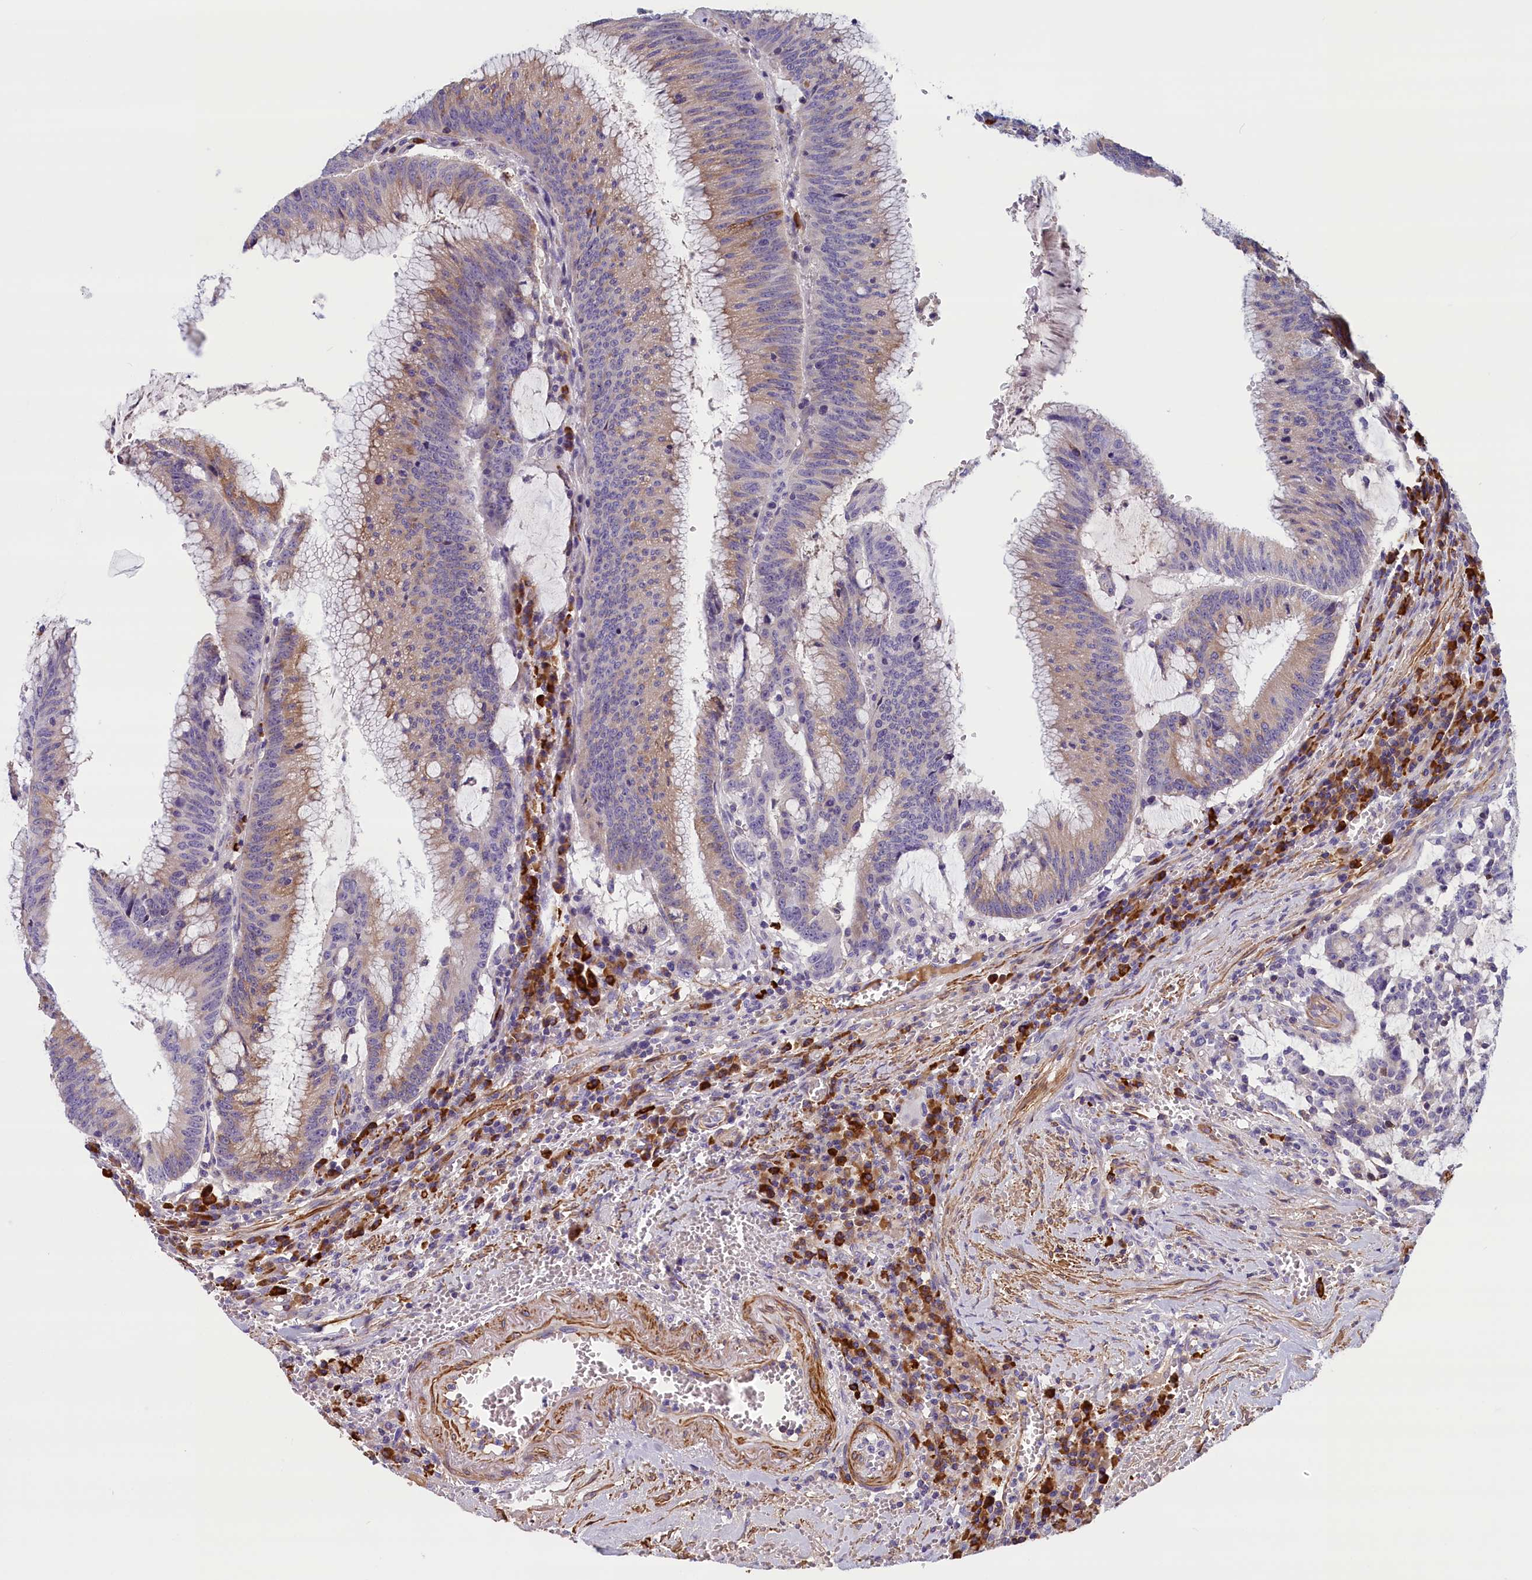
{"staining": {"intensity": "weak", "quantity": "25%-75%", "location": "cytoplasmic/membranous"}, "tissue": "colorectal cancer", "cell_type": "Tumor cells", "image_type": "cancer", "snomed": [{"axis": "morphology", "description": "Adenocarcinoma, NOS"}, {"axis": "topography", "description": "Rectum"}], "caption": "Weak cytoplasmic/membranous protein positivity is appreciated in about 25%-75% of tumor cells in colorectal adenocarcinoma.", "gene": "BCL2L13", "patient": {"sex": "female", "age": 77}}